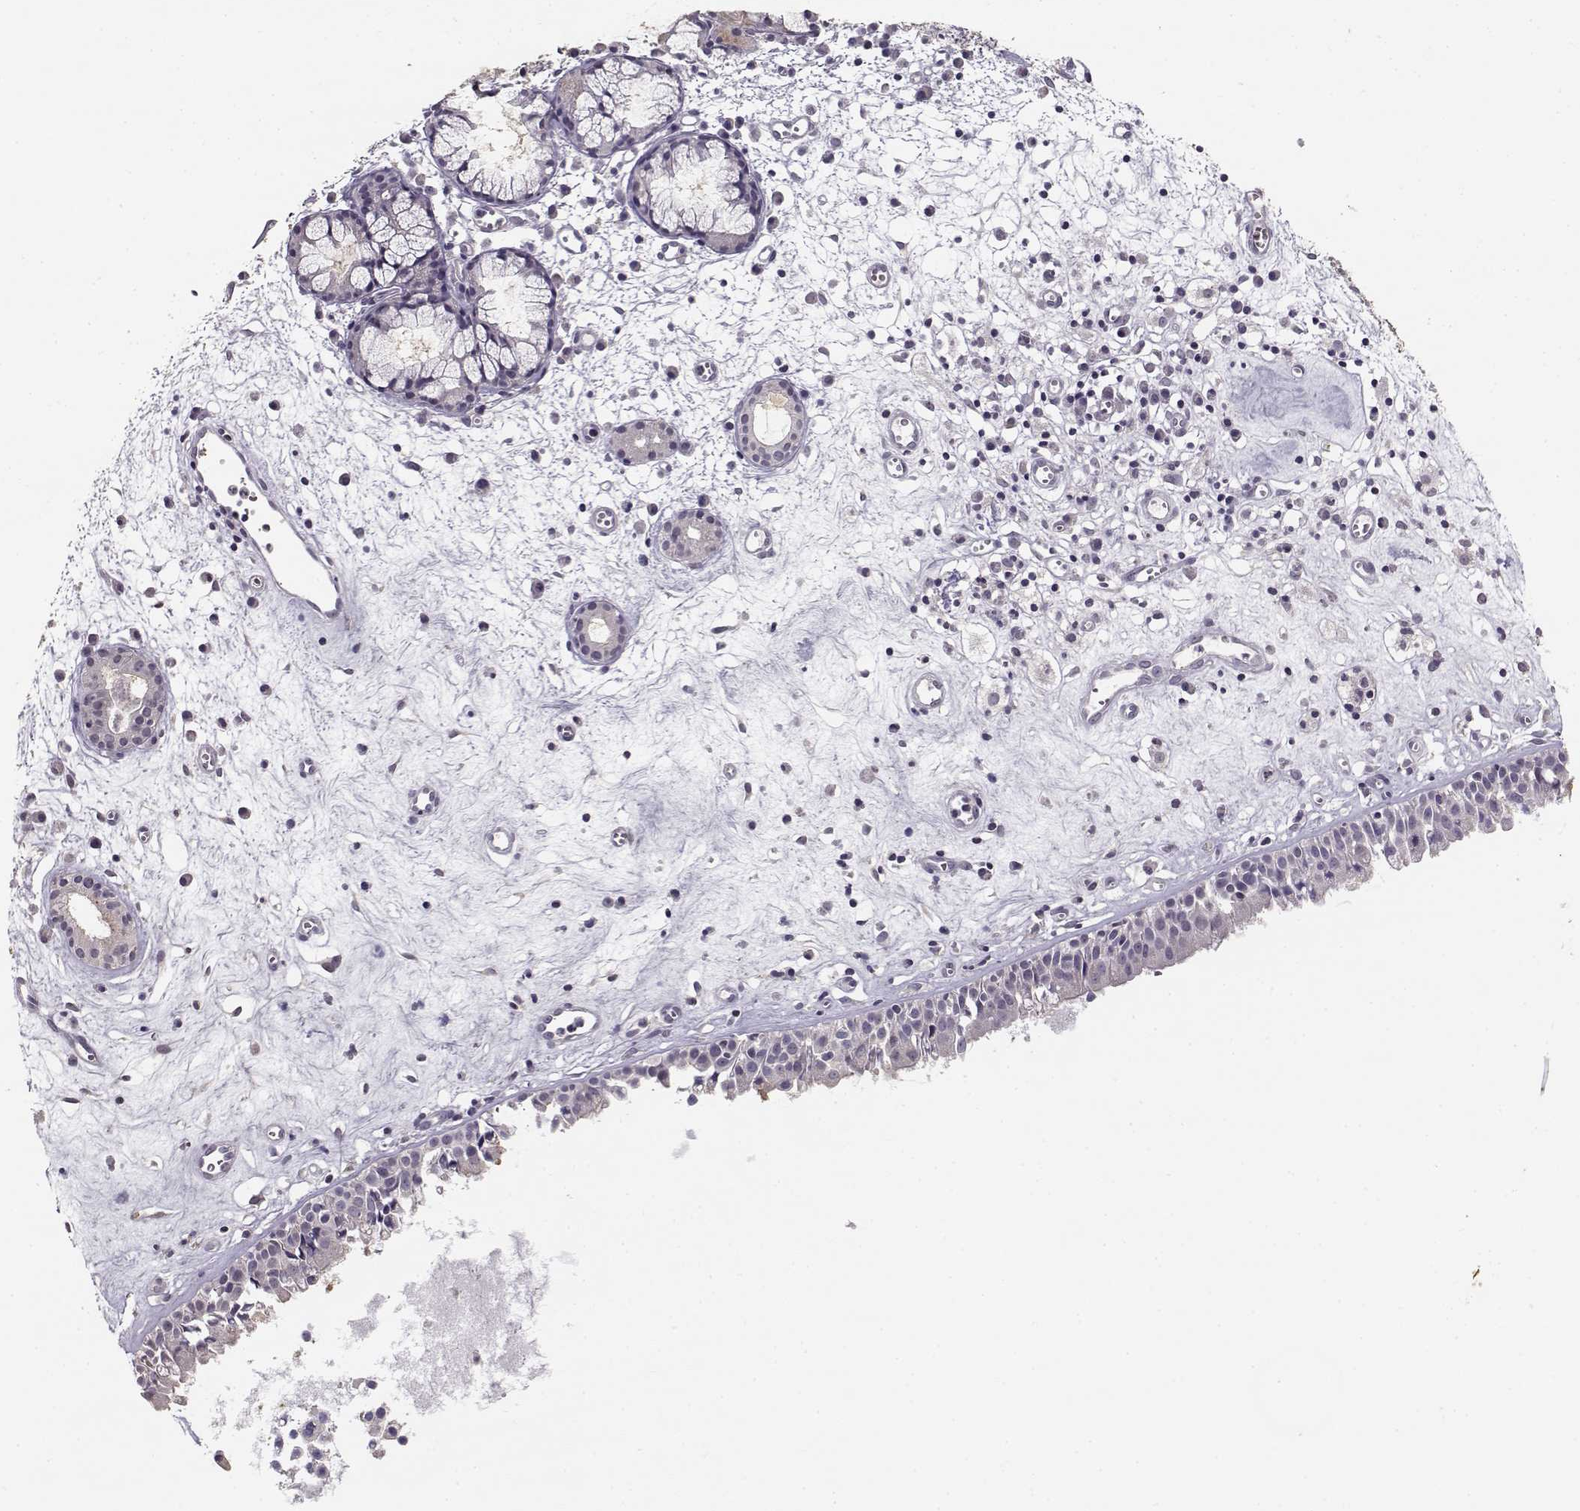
{"staining": {"intensity": "moderate", "quantity": "<25%", "location": "cytoplasmic/membranous"}, "tissue": "nasopharynx", "cell_type": "Respiratory epithelial cells", "image_type": "normal", "snomed": [{"axis": "morphology", "description": "Normal tissue, NOS"}, {"axis": "topography", "description": "Nasopharynx"}], "caption": "The image shows staining of benign nasopharynx, revealing moderate cytoplasmic/membranous protein staining (brown color) within respiratory epithelial cells. (brown staining indicates protein expression, while blue staining denotes nuclei).", "gene": "UROC1", "patient": {"sex": "male", "age": 61}}